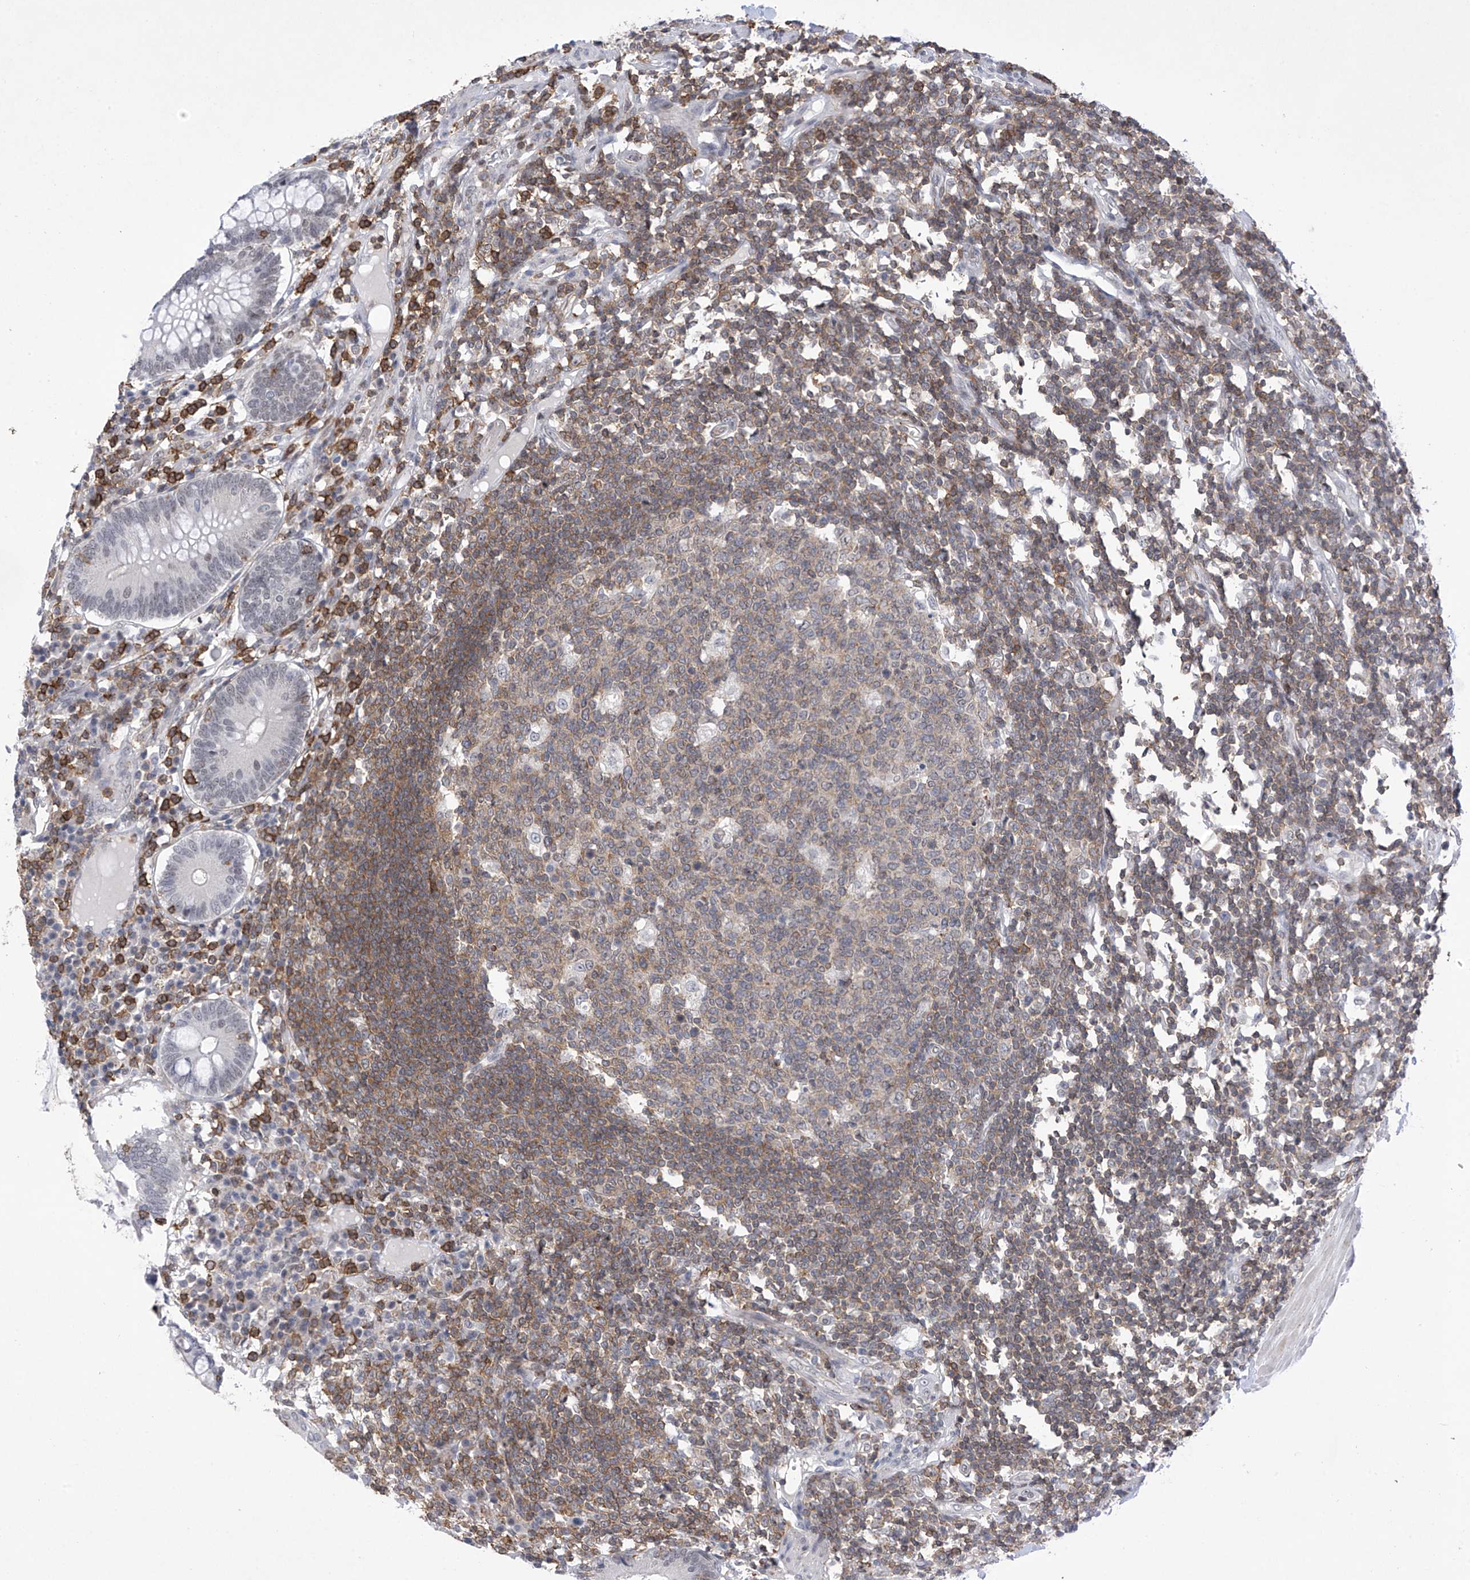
{"staining": {"intensity": "moderate", "quantity": ">75%", "location": "nuclear"}, "tissue": "colon", "cell_type": "Endothelial cells", "image_type": "normal", "snomed": [{"axis": "morphology", "description": "Normal tissue, NOS"}, {"axis": "topography", "description": "Colon"}], "caption": "Endothelial cells demonstrate moderate nuclear staining in approximately >75% of cells in benign colon.", "gene": "MSL3", "patient": {"sex": "female", "age": 79}}